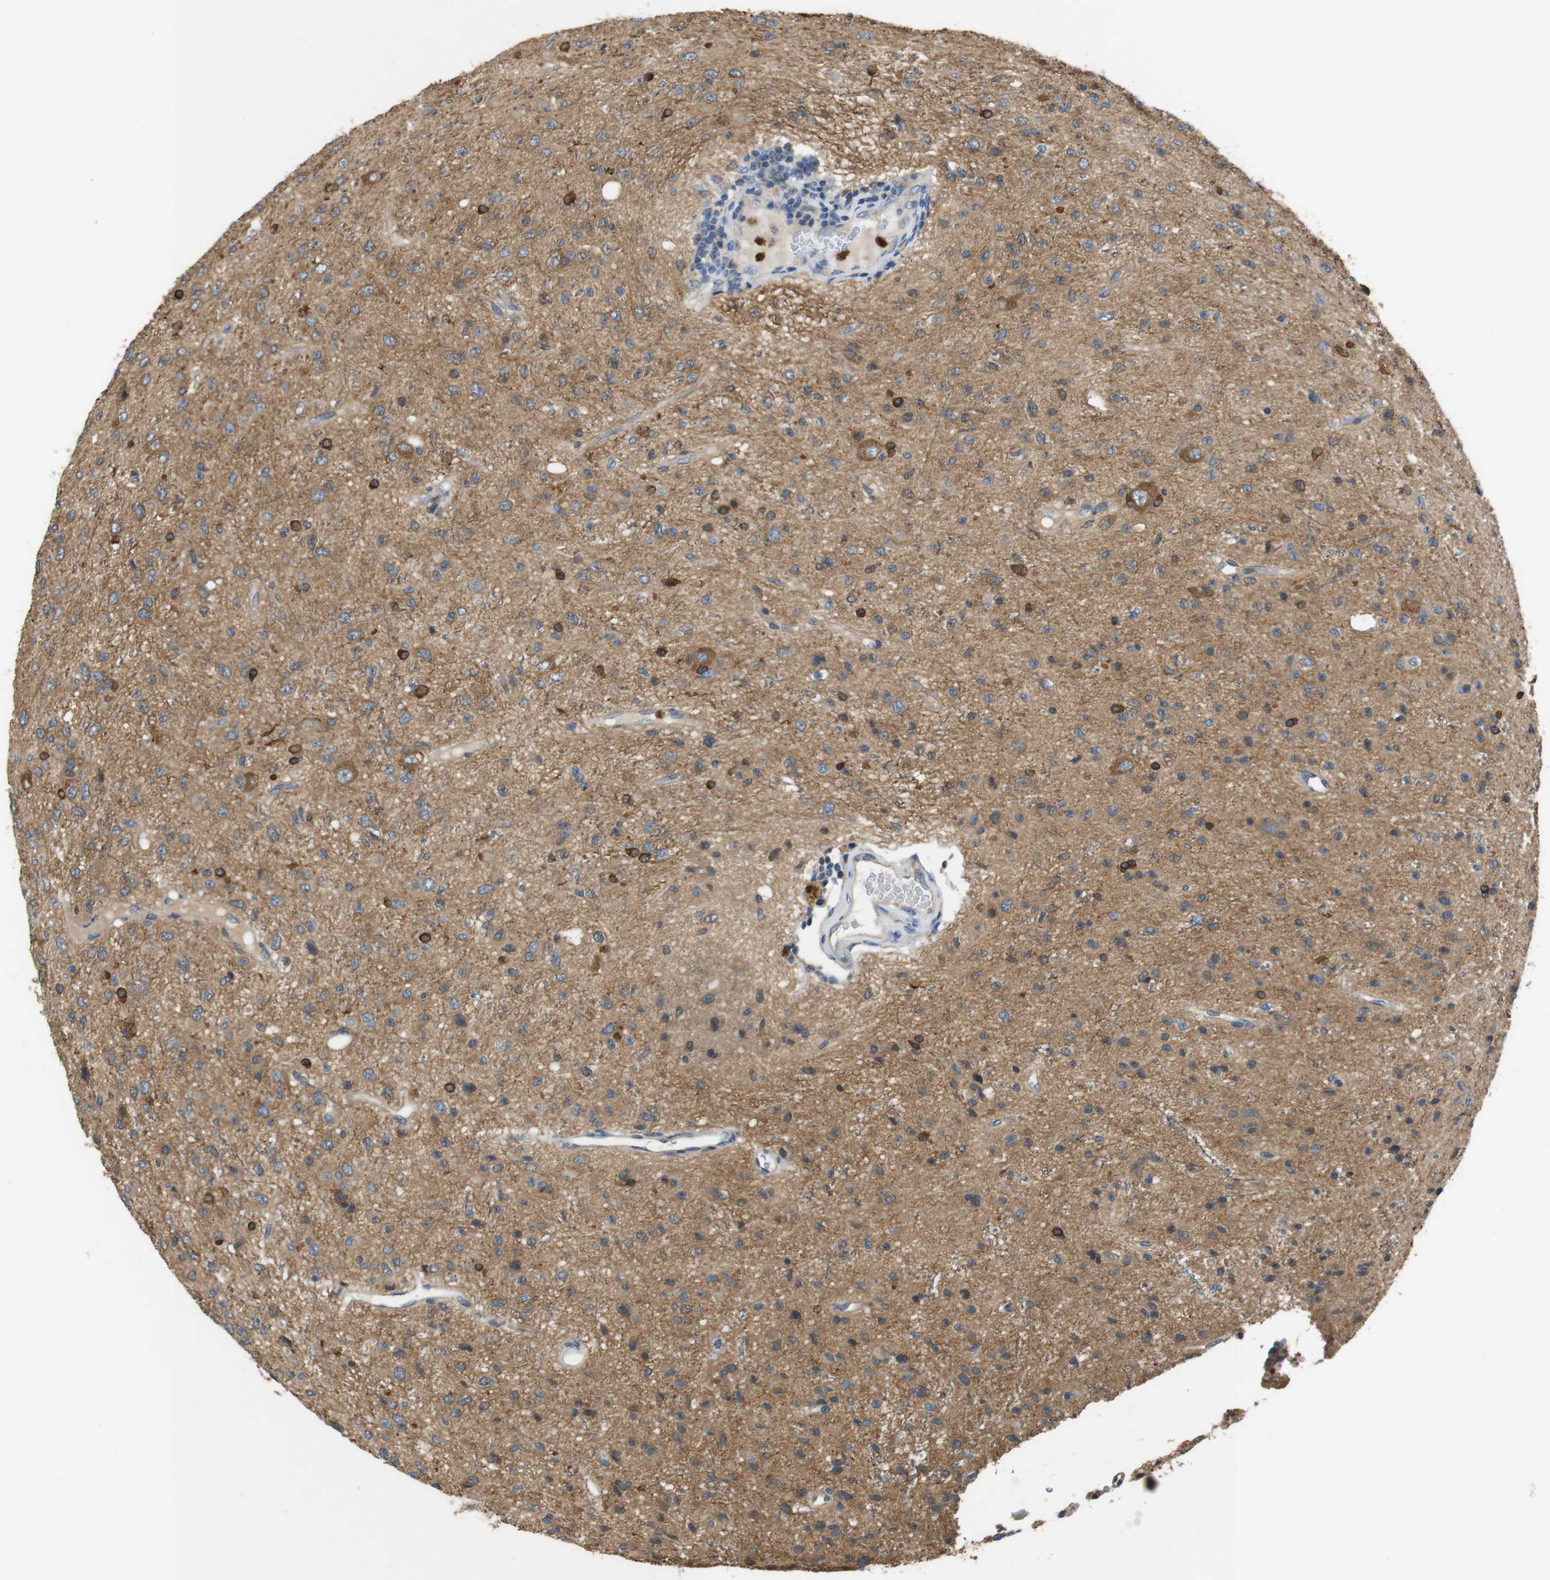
{"staining": {"intensity": "moderate", "quantity": ">75%", "location": "cytoplasmic/membranous"}, "tissue": "glioma", "cell_type": "Tumor cells", "image_type": "cancer", "snomed": [{"axis": "morphology", "description": "Glioma, malignant, High grade"}, {"axis": "topography", "description": "pancreas cauda"}], "caption": "Immunohistochemical staining of malignant glioma (high-grade) demonstrates medium levels of moderate cytoplasmic/membranous protein positivity in about >75% of tumor cells.", "gene": "PCDH10", "patient": {"sex": "male", "age": 60}}